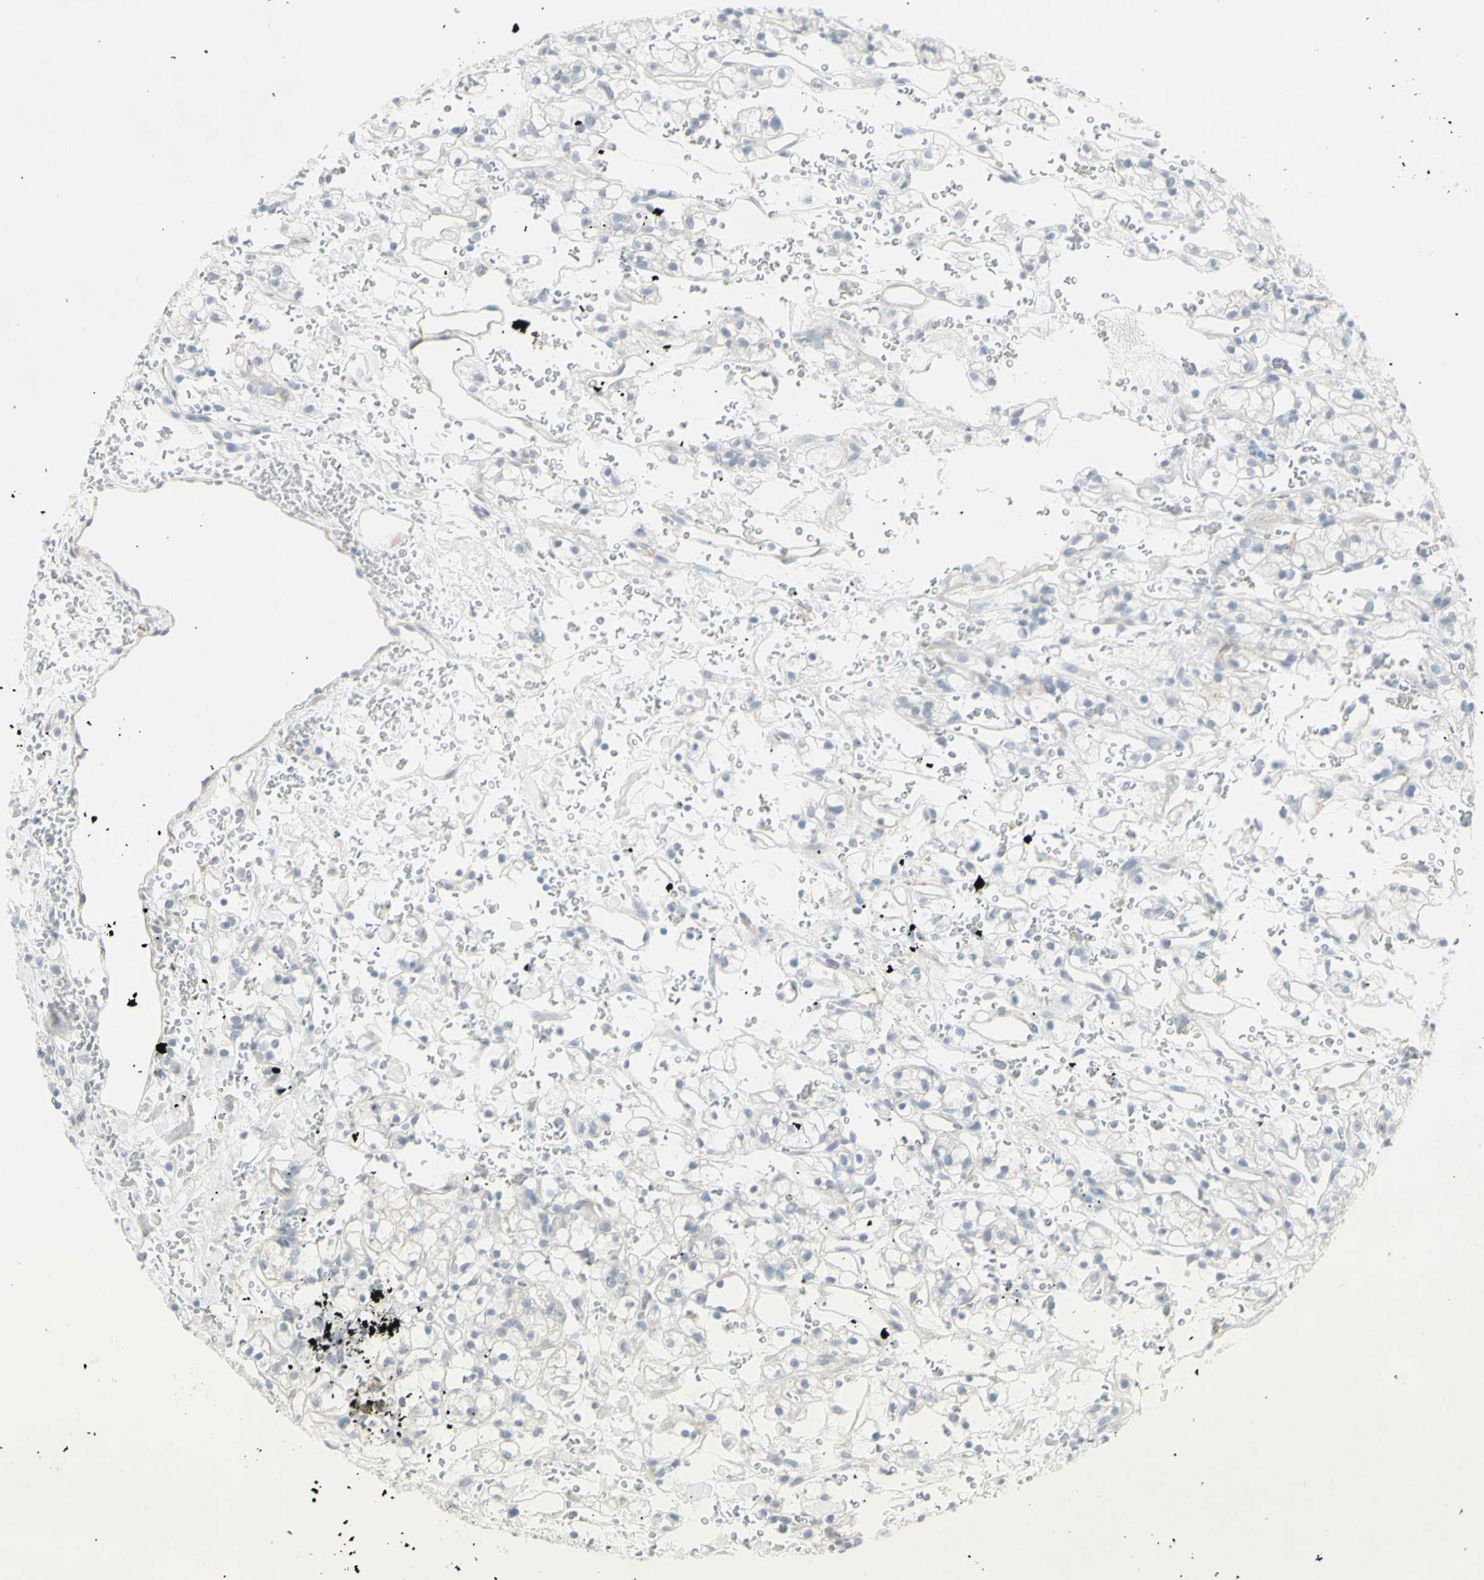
{"staining": {"intensity": "weak", "quantity": "<25%", "location": "cytoplasmic/membranous"}, "tissue": "renal cancer", "cell_type": "Tumor cells", "image_type": "cancer", "snomed": [{"axis": "morphology", "description": "Adenocarcinoma, NOS"}, {"axis": "topography", "description": "Kidney"}], "caption": "The photomicrograph shows no significant staining in tumor cells of renal cancer (adenocarcinoma). Brightfield microscopy of immunohistochemistry (IHC) stained with DAB (3,3'-diaminobenzidine) (brown) and hematoxylin (blue), captured at high magnification.", "gene": "YBX2", "patient": {"sex": "male", "age": 61}}